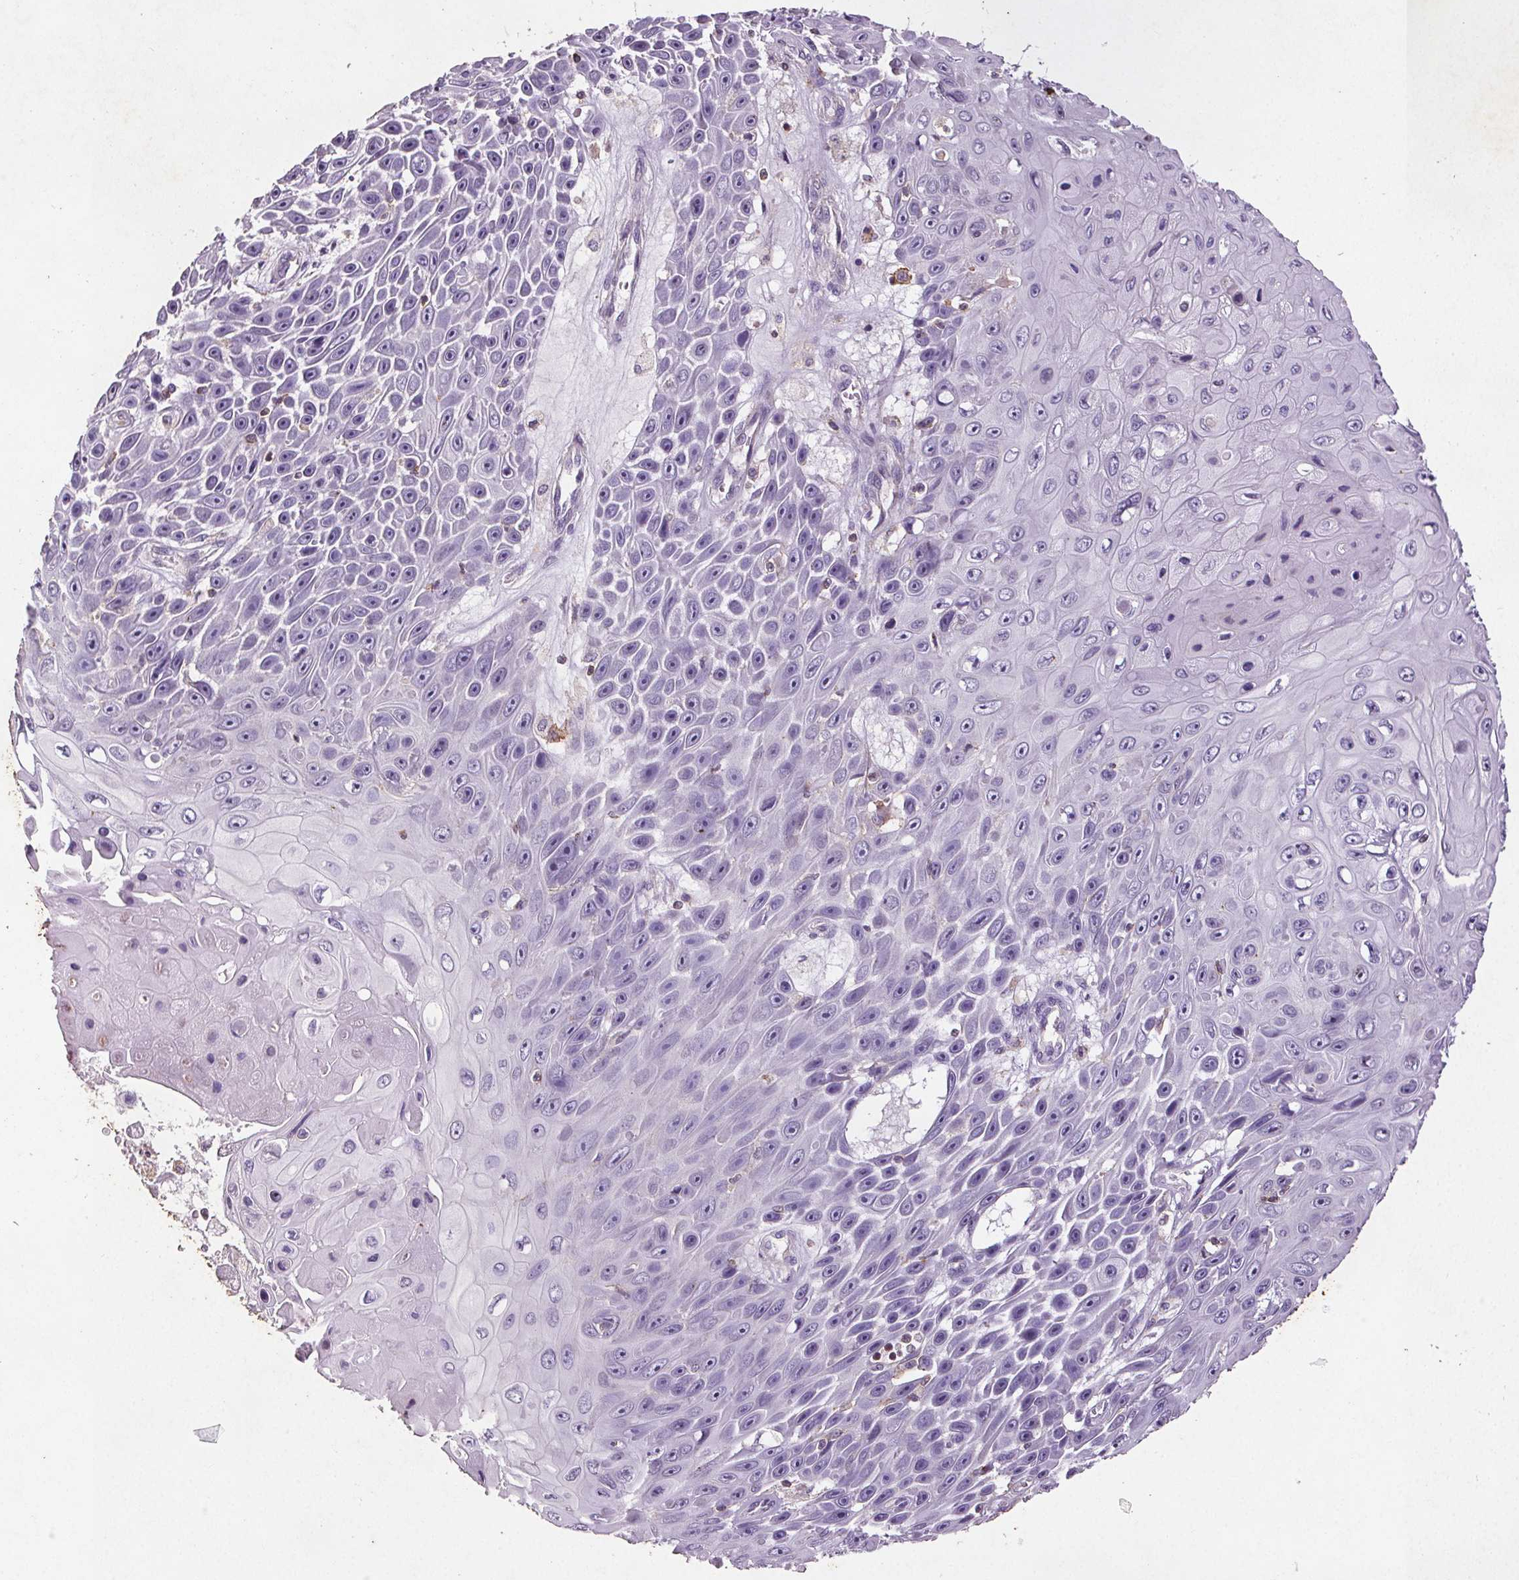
{"staining": {"intensity": "negative", "quantity": "none", "location": "none"}, "tissue": "skin cancer", "cell_type": "Tumor cells", "image_type": "cancer", "snomed": [{"axis": "morphology", "description": "Squamous cell carcinoma, NOS"}, {"axis": "topography", "description": "Skin"}], "caption": "An IHC histopathology image of skin cancer (squamous cell carcinoma) is shown. There is no staining in tumor cells of skin cancer (squamous cell carcinoma). (Stains: DAB (3,3'-diaminobenzidine) IHC with hematoxylin counter stain, Microscopy: brightfield microscopy at high magnification).", "gene": "C19orf84", "patient": {"sex": "male", "age": 82}}